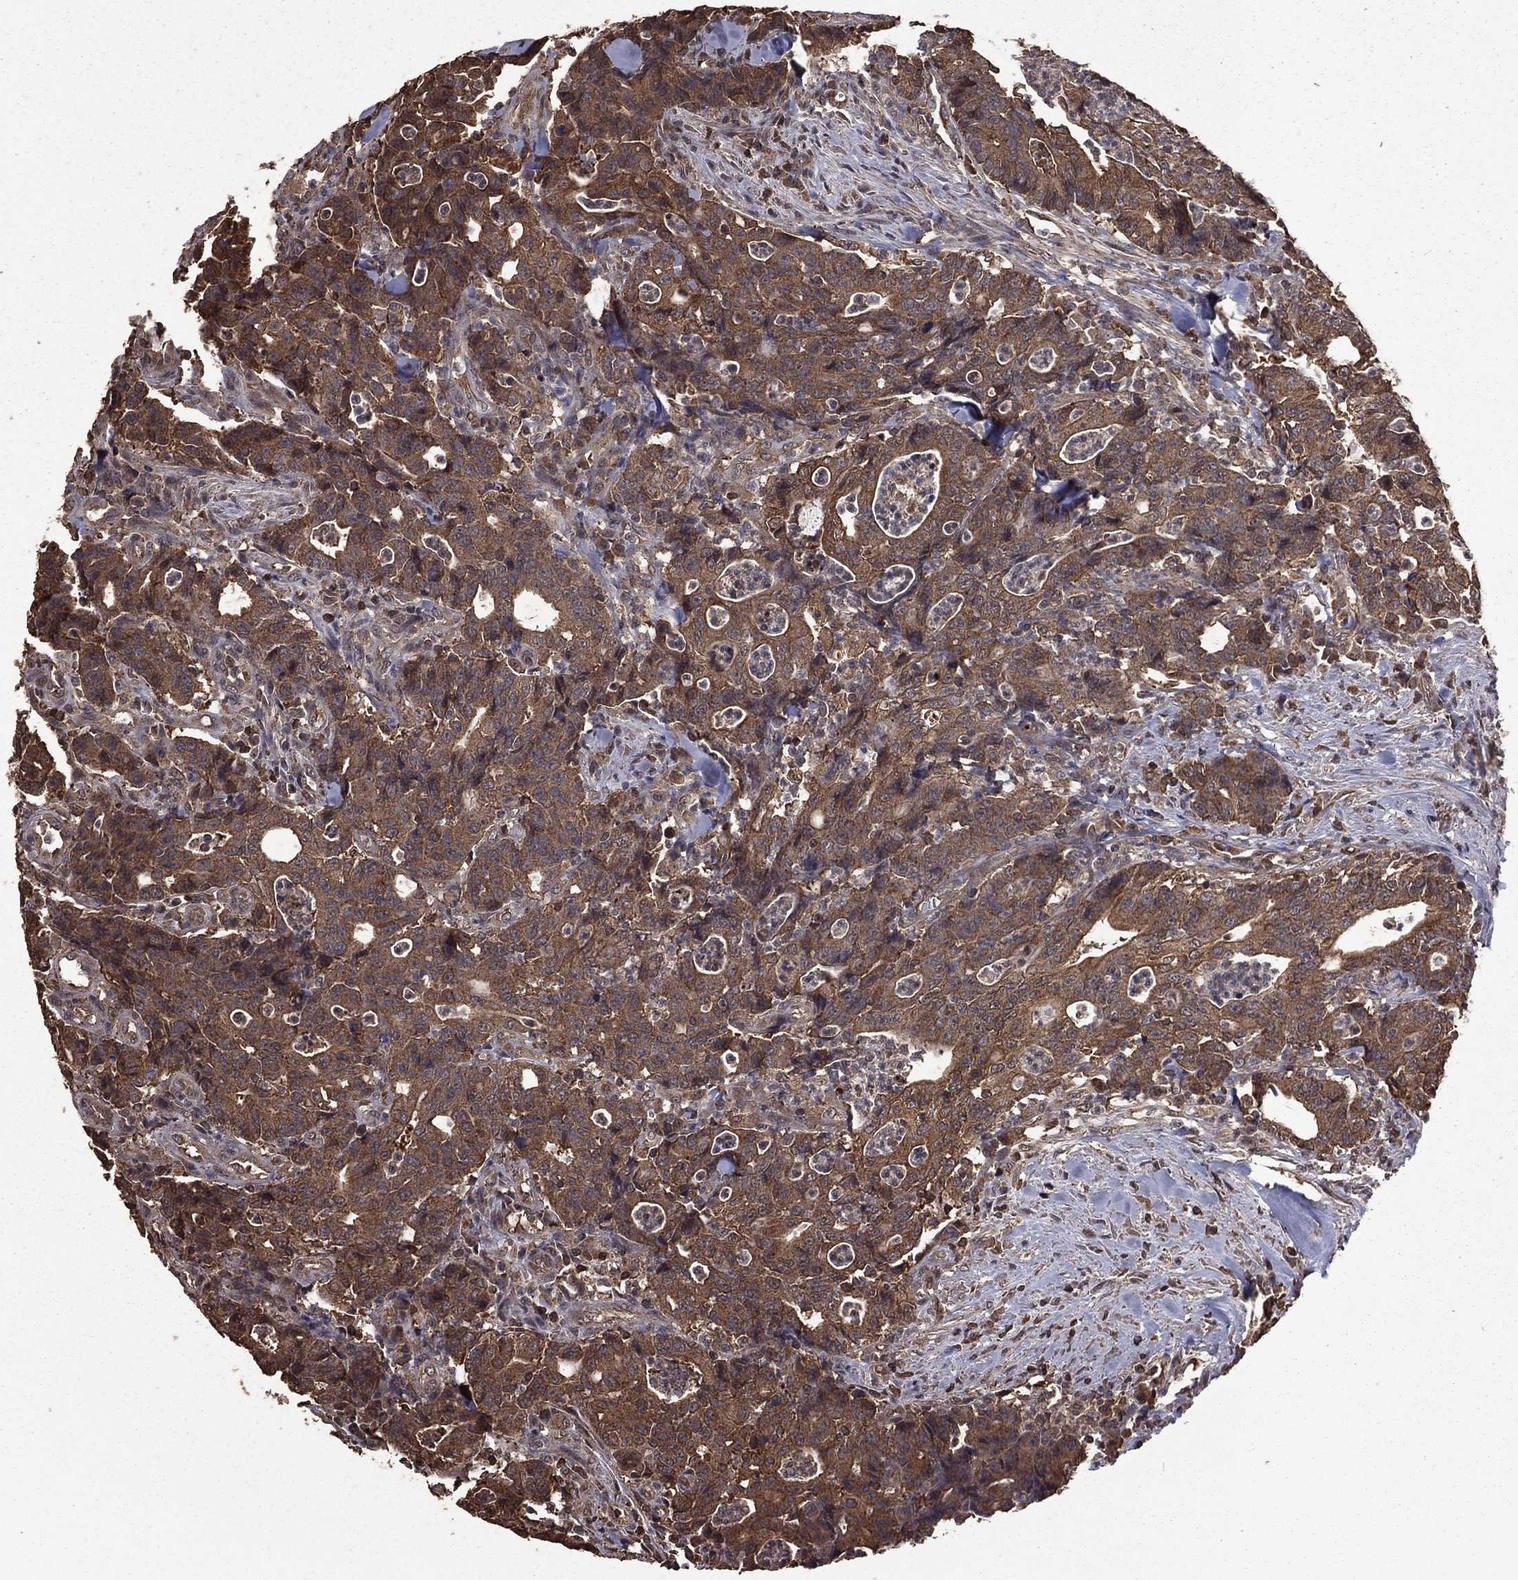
{"staining": {"intensity": "moderate", "quantity": ">75%", "location": "cytoplasmic/membranous"}, "tissue": "colorectal cancer", "cell_type": "Tumor cells", "image_type": "cancer", "snomed": [{"axis": "morphology", "description": "Adenocarcinoma, NOS"}, {"axis": "topography", "description": "Colon"}], "caption": "The photomicrograph demonstrates immunohistochemical staining of colorectal cancer (adenocarcinoma). There is moderate cytoplasmic/membranous staining is present in about >75% of tumor cells.", "gene": "BIRC6", "patient": {"sex": "male", "age": 70}}